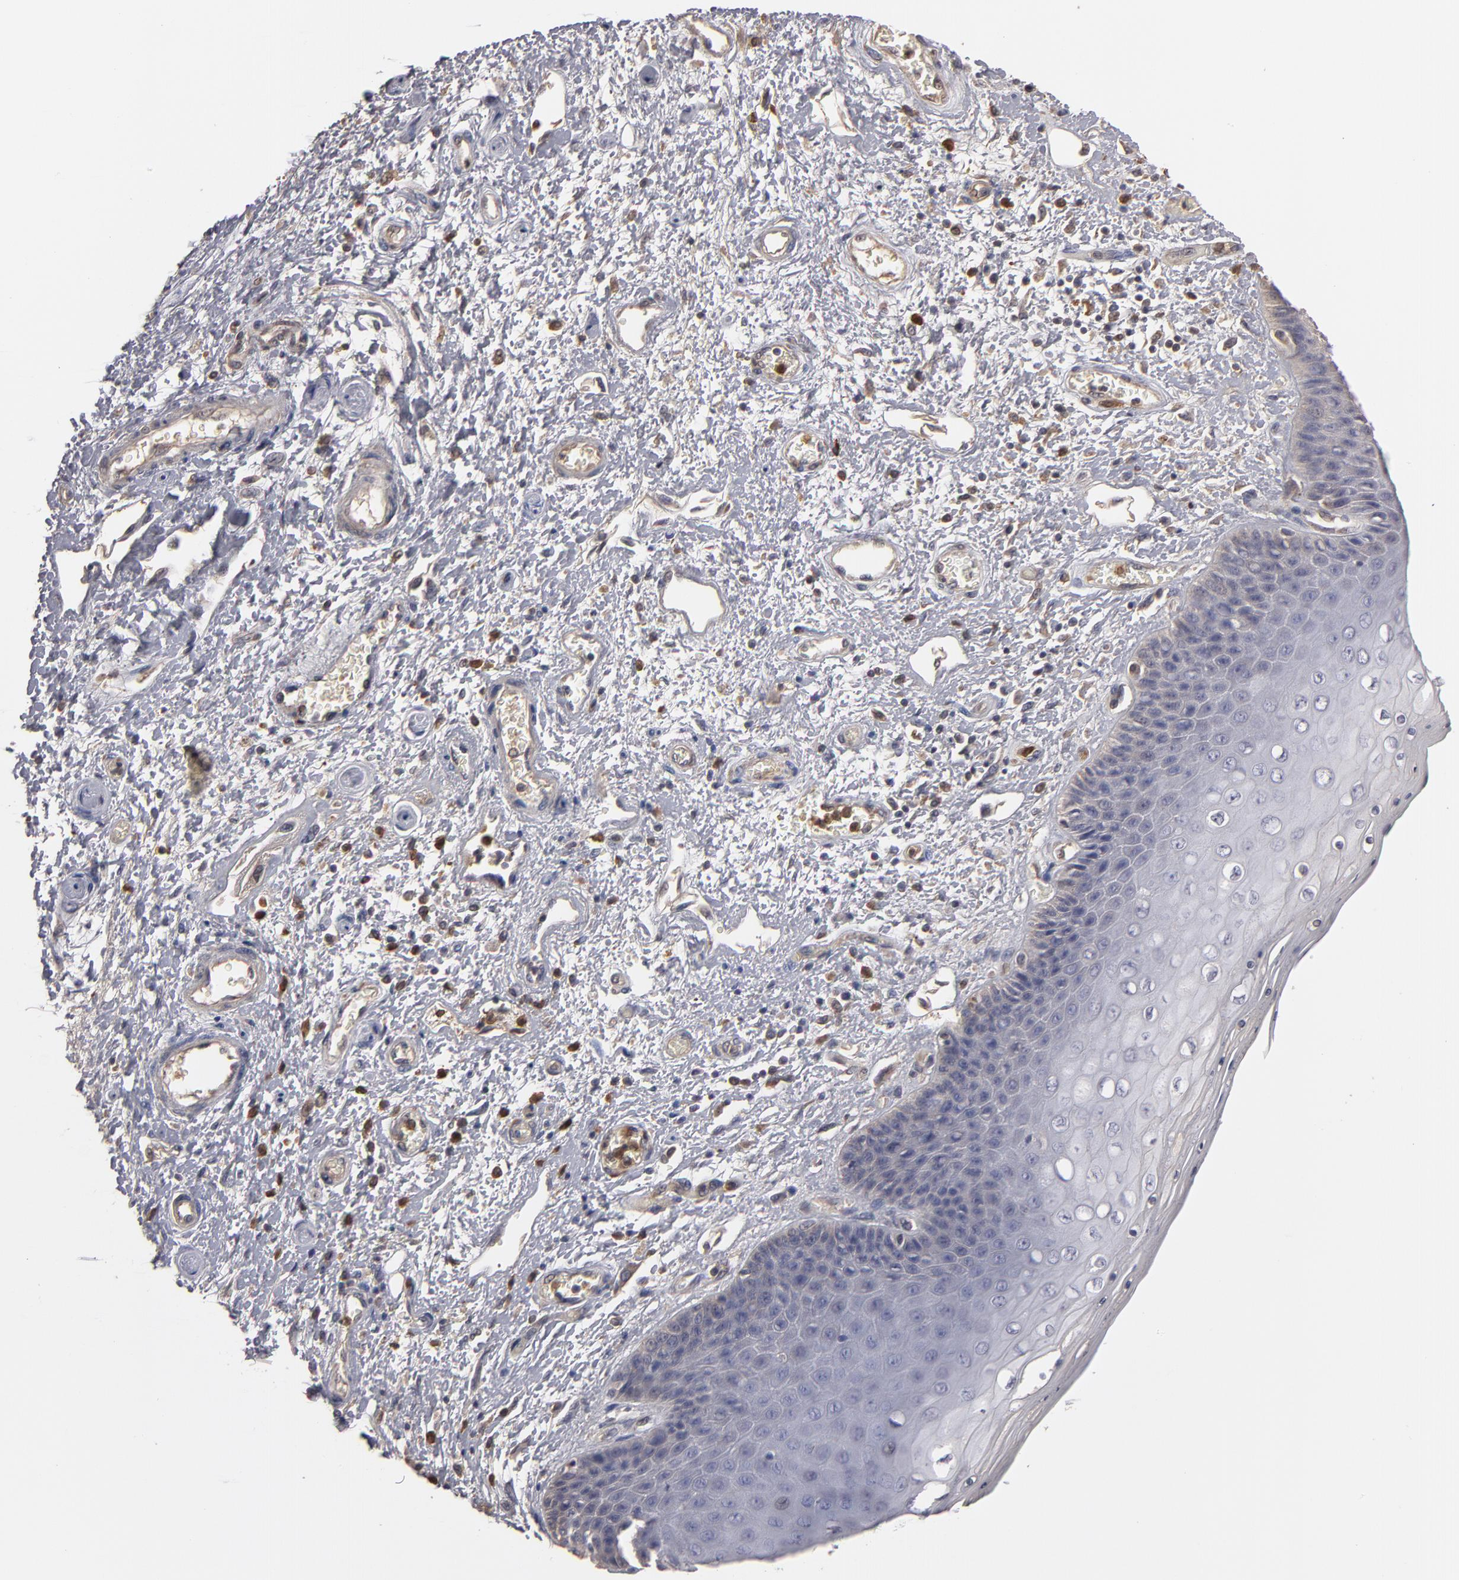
{"staining": {"intensity": "weak", "quantity": "25%-75%", "location": "cytoplasmic/membranous"}, "tissue": "skin", "cell_type": "Epidermal cells", "image_type": "normal", "snomed": [{"axis": "morphology", "description": "Normal tissue, NOS"}, {"axis": "topography", "description": "Anal"}], "caption": "The photomicrograph exhibits immunohistochemical staining of unremarkable skin. There is weak cytoplasmic/membranous positivity is identified in approximately 25%-75% of epidermal cells. Immunohistochemistry (ihc) stains the protein in brown and the nuclei are stained blue.", "gene": "RO60", "patient": {"sex": "female", "age": 46}}